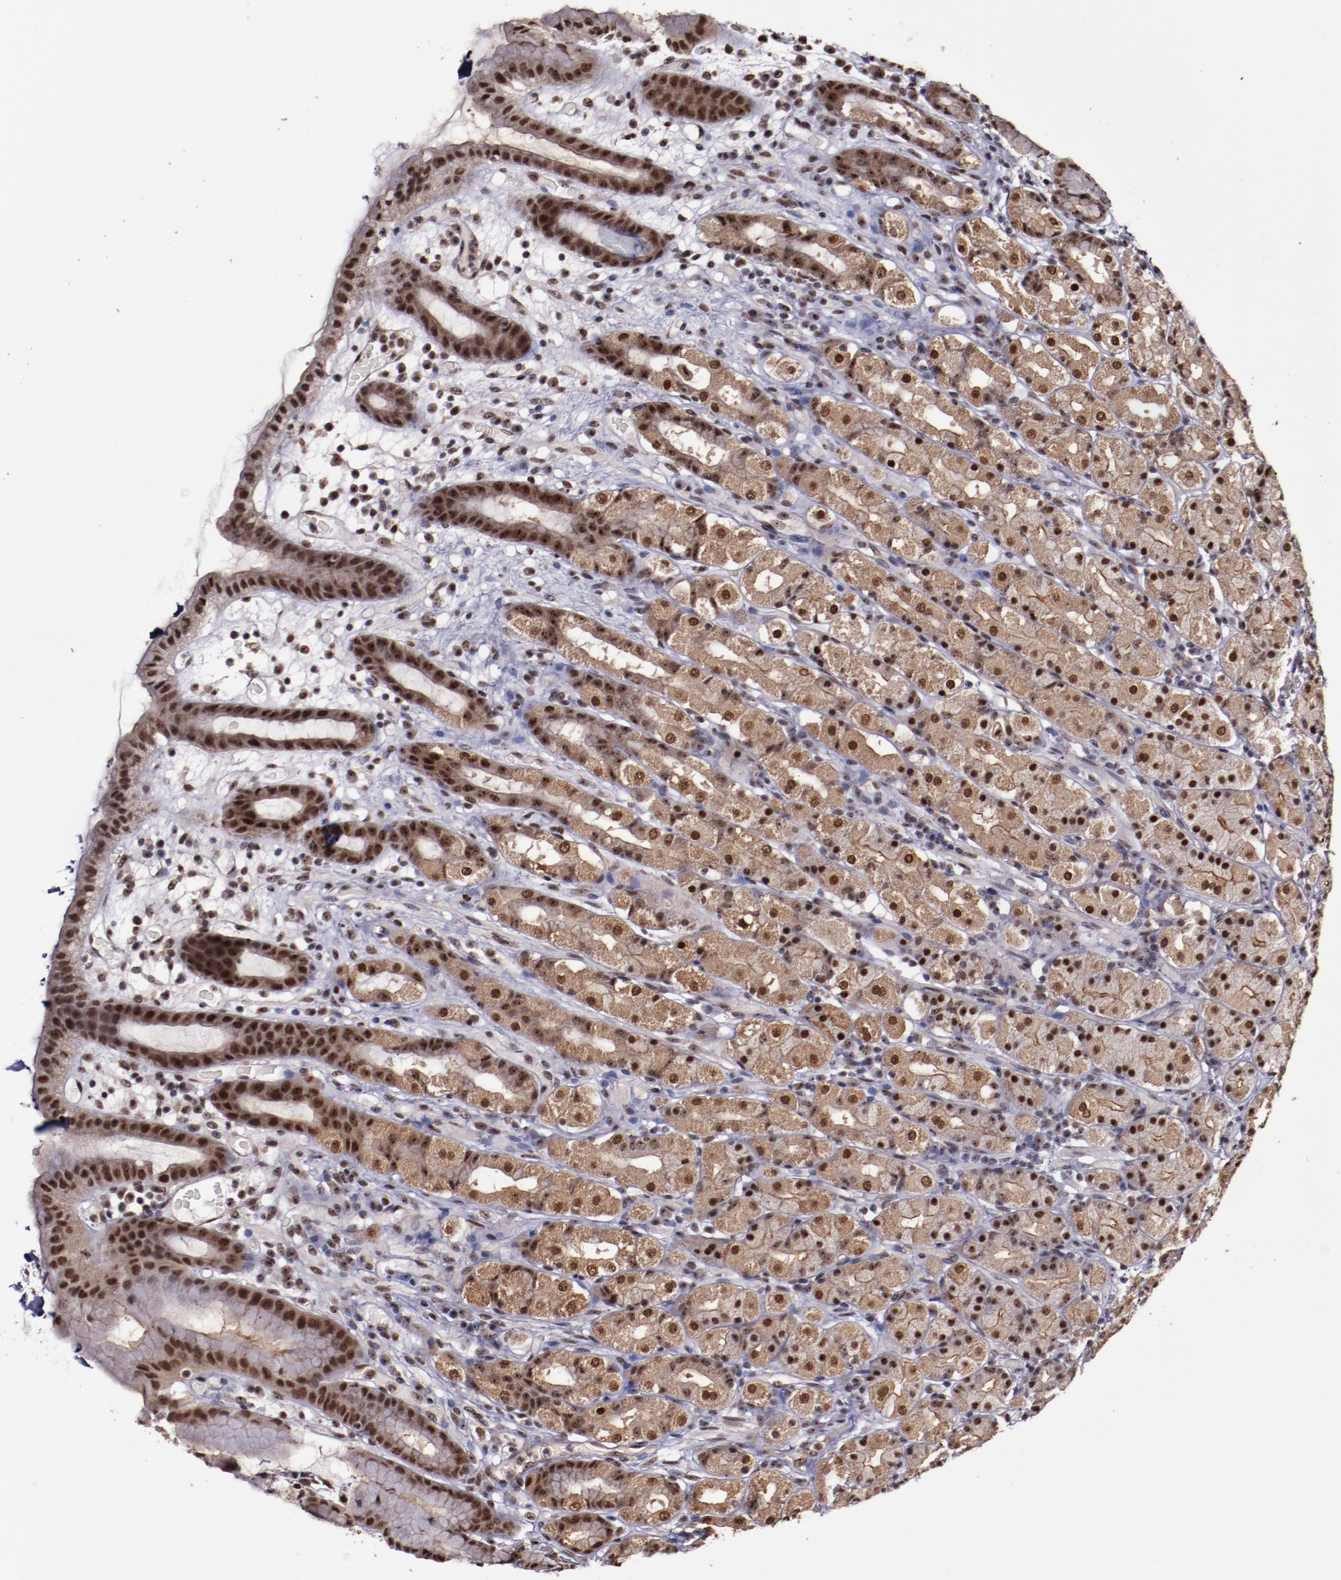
{"staining": {"intensity": "strong", "quantity": ">75%", "location": "cytoplasmic/membranous,nuclear"}, "tissue": "stomach", "cell_type": "Glandular cells", "image_type": "normal", "snomed": [{"axis": "morphology", "description": "Normal tissue, NOS"}, {"axis": "topography", "description": "Stomach, upper"}], "caption": "Immunohistochemical staining of benign stomach reveals high levels of strong cytoplasmic/membranous,nuclear positivity in about >75% of glandular cells.", "gene": "CECR2", "patient": {"sex": "male", "age": 68}}